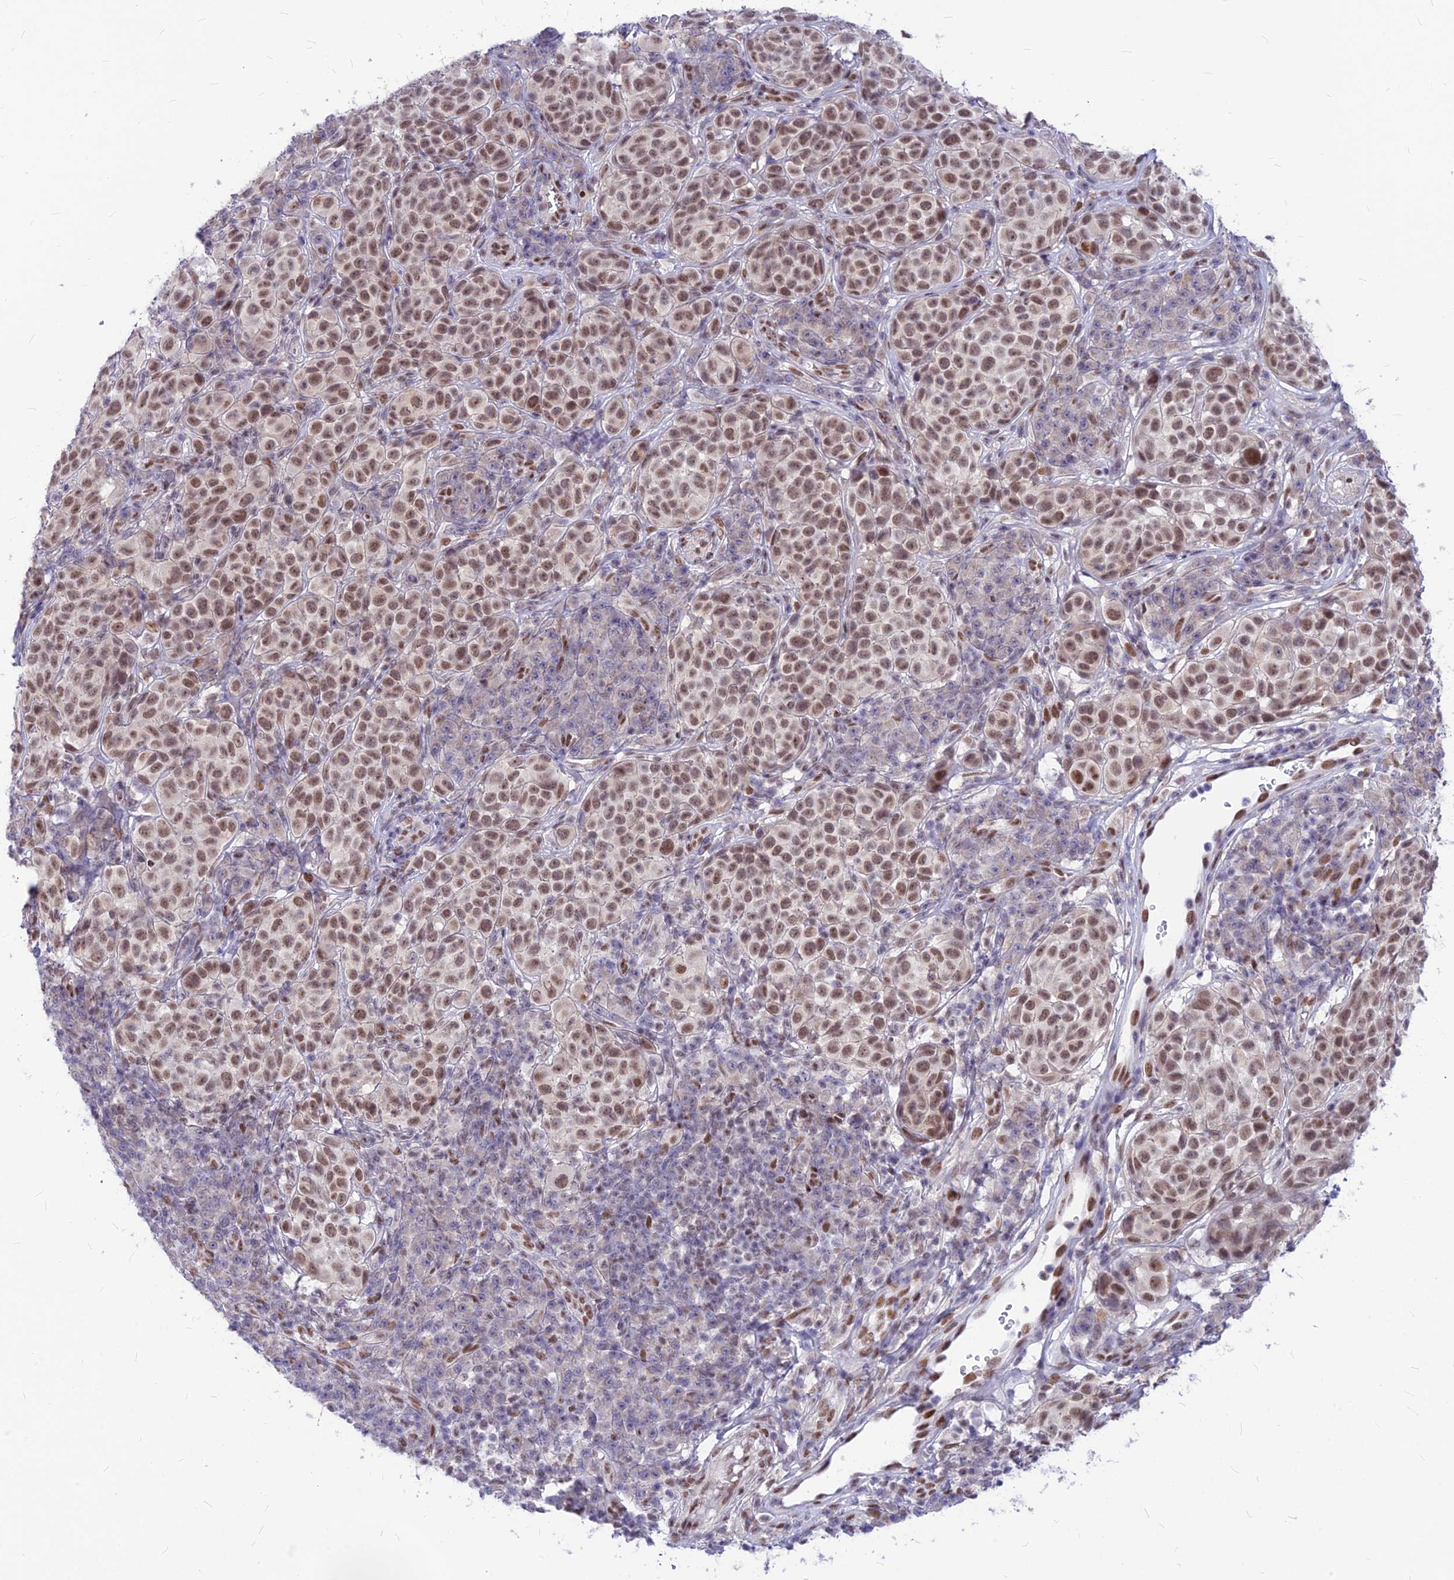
{"staining": {"intensity": "moderate", "quantity": ">75%", "location": "nuclear"}, "tissue": "melanoma", "cell_type": "Tumor cells", "image_type": "cancer", "snomed": [{"axis": "morphology", "description": "Malignant melanoma, NOS"}, {"axis": "topography", "description": "Skin"}], "caption": "A medium amount of moderate nuclear positivity is seen in approximately >75% of tumor cells in malignant melanoma tissue. (brown staining indicates protein expression, while blue staining denotes nuclei).", "gene": "KCTD13", "patient": {"sex": "male", "age": 38}}